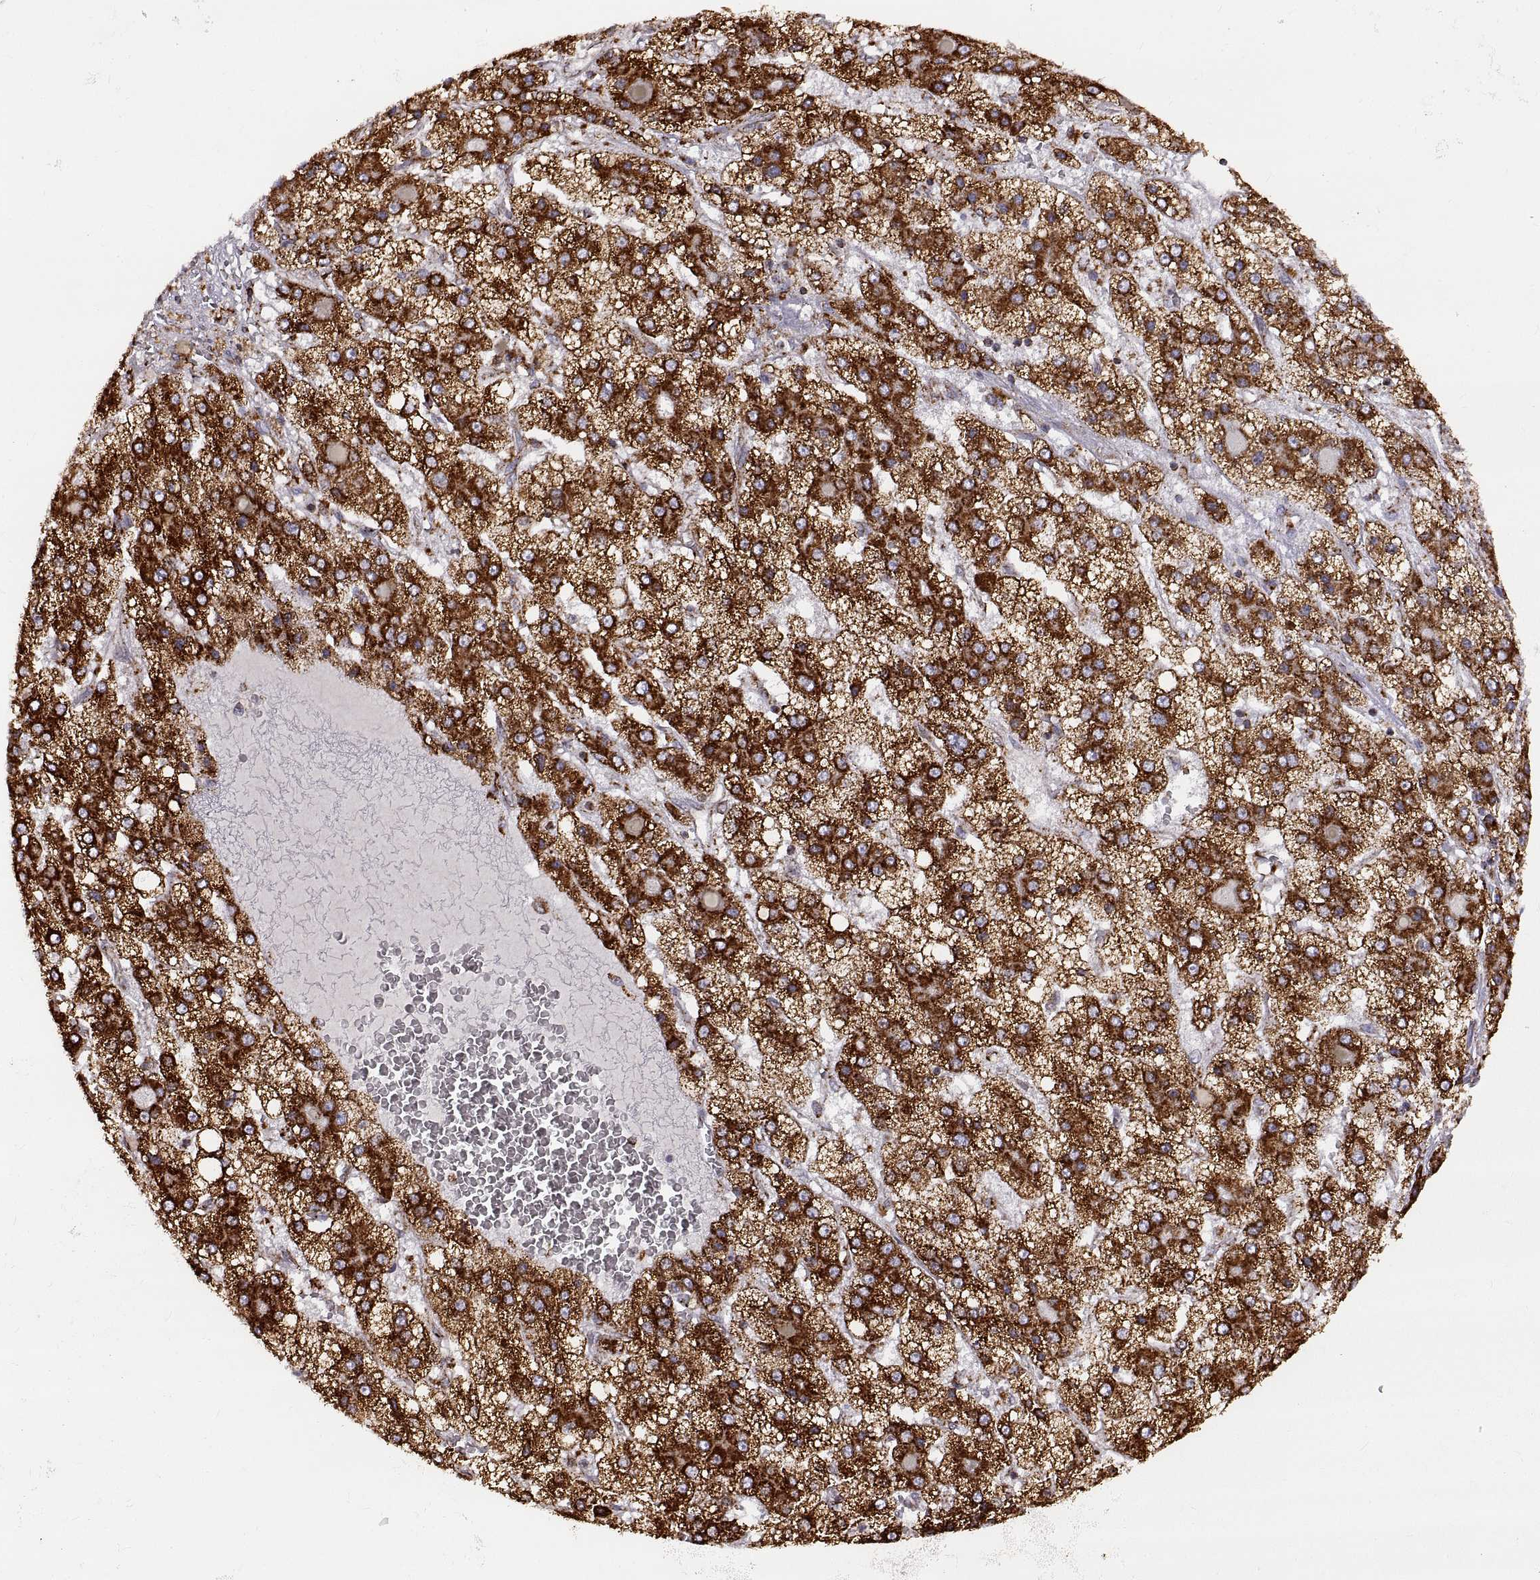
{"staining": {"intensity": "strong", "quantity": ">75%", "location": "cytoplasmic/membranous"}, "tissue": "liver cancer", "cell_type": "Tumor cells", "image_type": "cancer", "snomed": [{"axis": "morphology", "description": "Carcinoma, Hepatocellular, NOS"}, {"axis": "topography", "description": "Liver"}], "caption": "Tumor cells exhibit strong cytoplasmic/membranous staining in about >75% of cells in liver cancer.", "gene": "ARSD", "patient": {"sex": "male", "age": 73}}